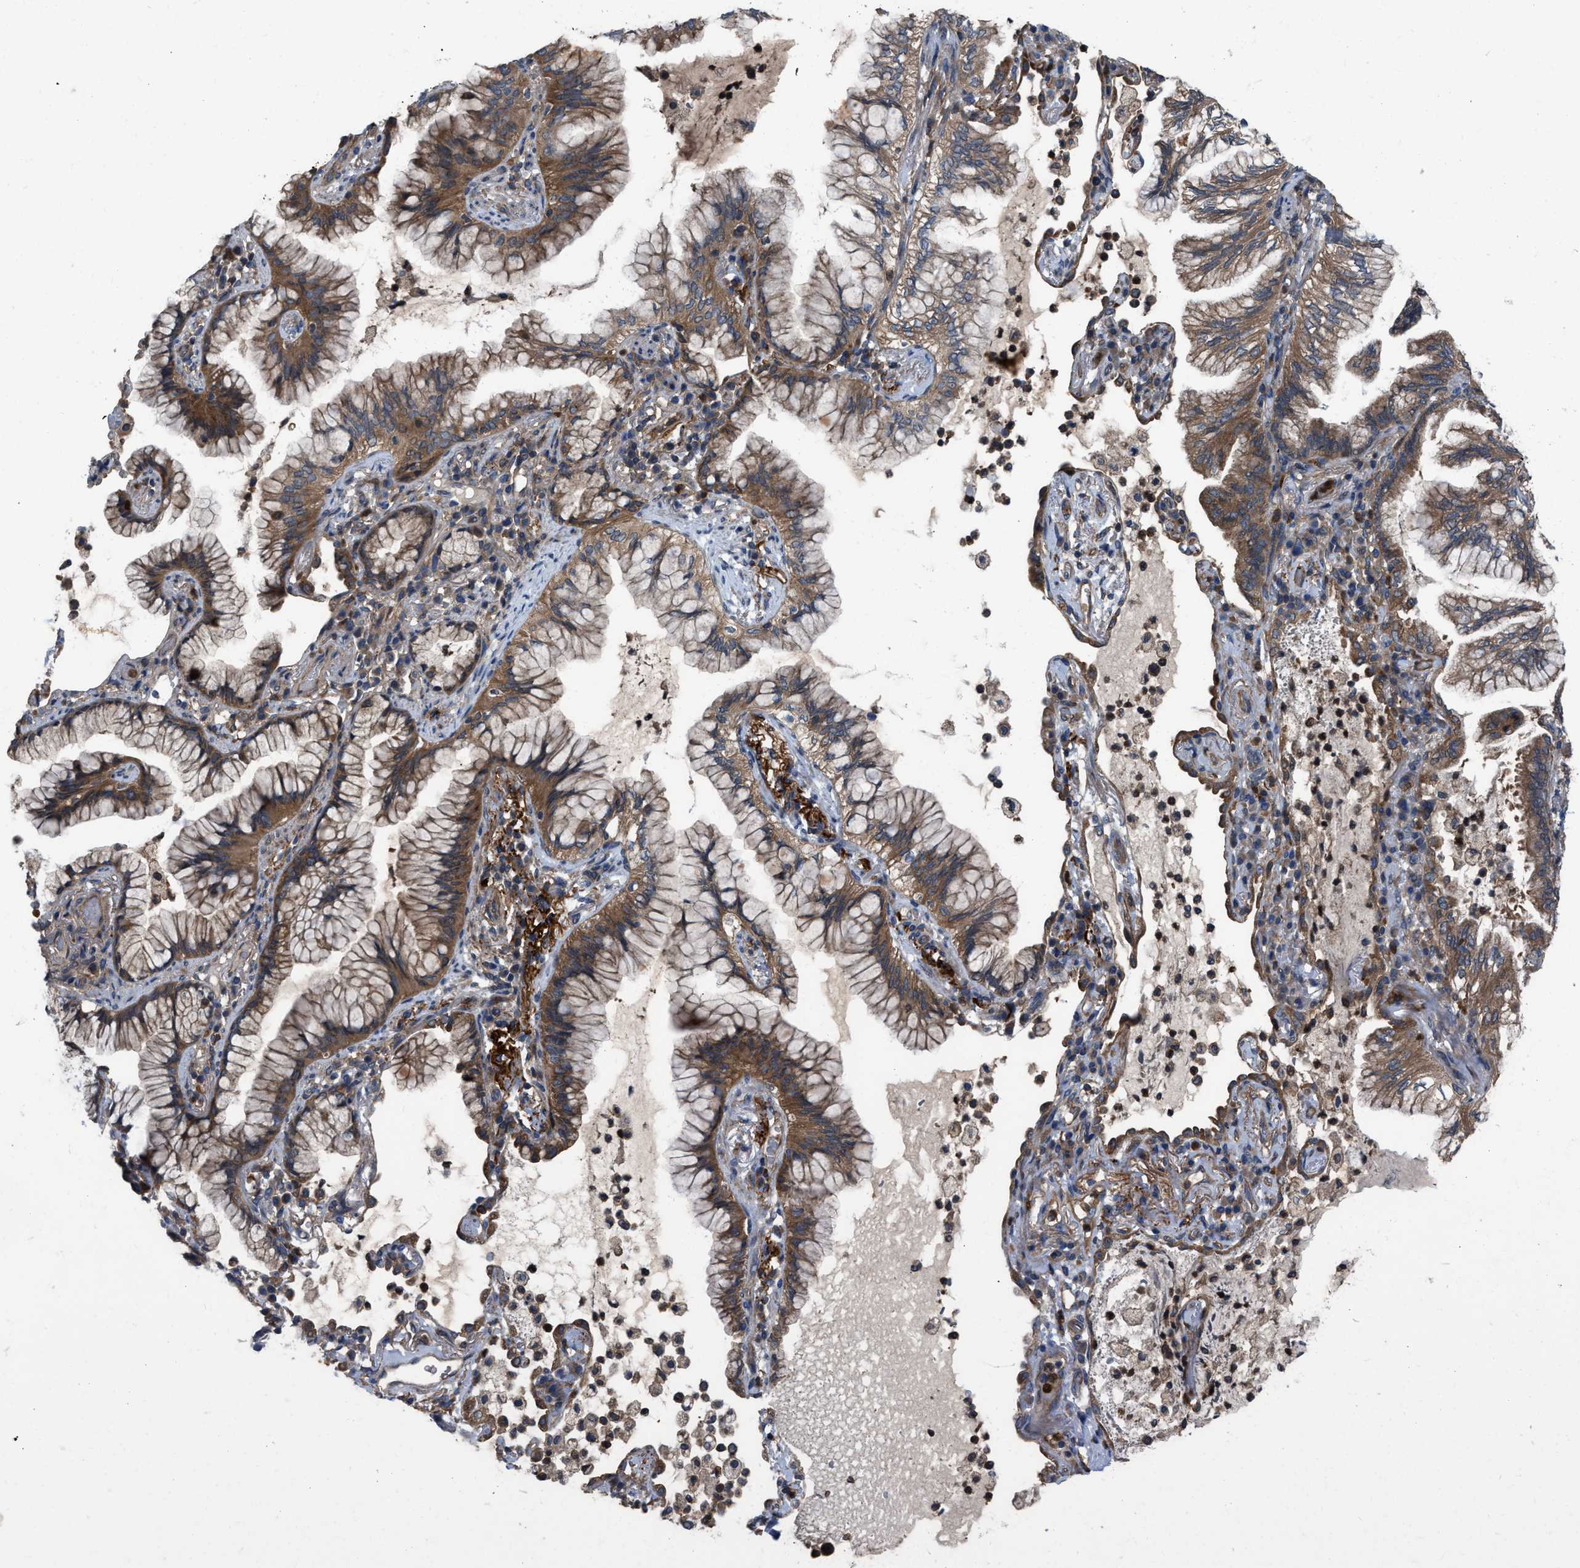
{"staining": {"intensity": "moderate", "quantity": ">75%", "location": "cytoplasmic/membranous"}, "tissue": "lung cancer", "cell_type": "Tumor cells", "image_type": "cancer", "snomed": [{"axis": "morphology", "description": "Adenocarcinoma, NOS"}, {"axis": "topography", "description": "Lung"}], "caption": "Lung cancer tissue shows moderate cytoplasmic/membranous expression in approximately >75% of tumor cells", "gene": "USP25", "patient": {"sex": "female", "age": 70}}